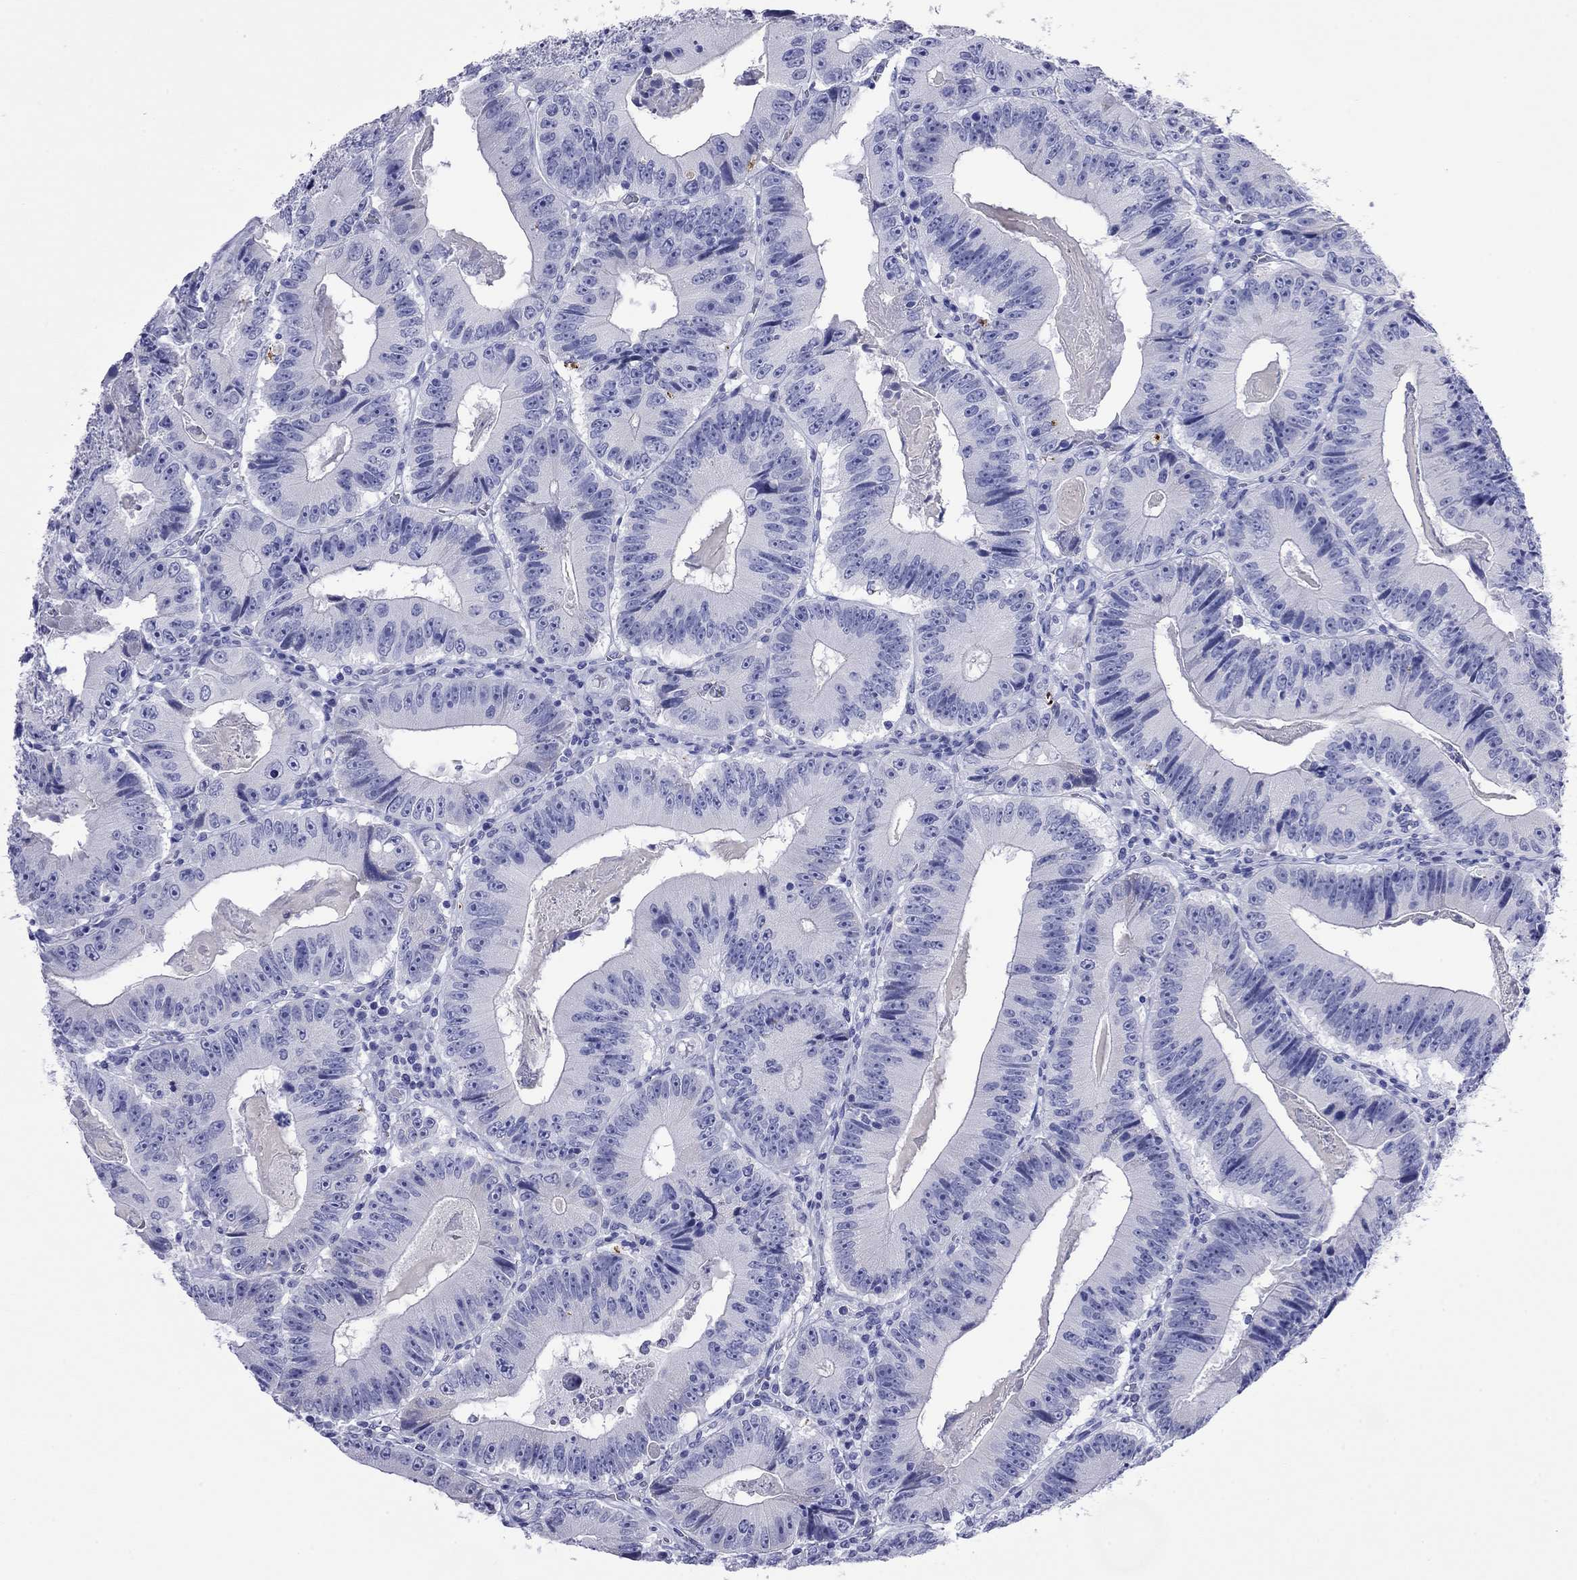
{"staining": {"intensity": "negative", "quantity": "none", "location": "none"}, "tissue": "colorectal cancer", "cell_type": "Tumor cells", "image_type": "cancer", "snomed": [{"axis": "morphology", "description": "Adenocarcinoma, NOS"}, {"axis": "topography", "description": "Colon"}], "caption": "Tumor cells show no significant staining in adenocarcinoma (colorectal). The staining is performed using DAB (3,3'-diaminobenzidine) brown chromogen with nuclei counter-stained in using hematoxylin.", "gene": "FIGLA", "patient": {"sex": "female", "age": 86}}